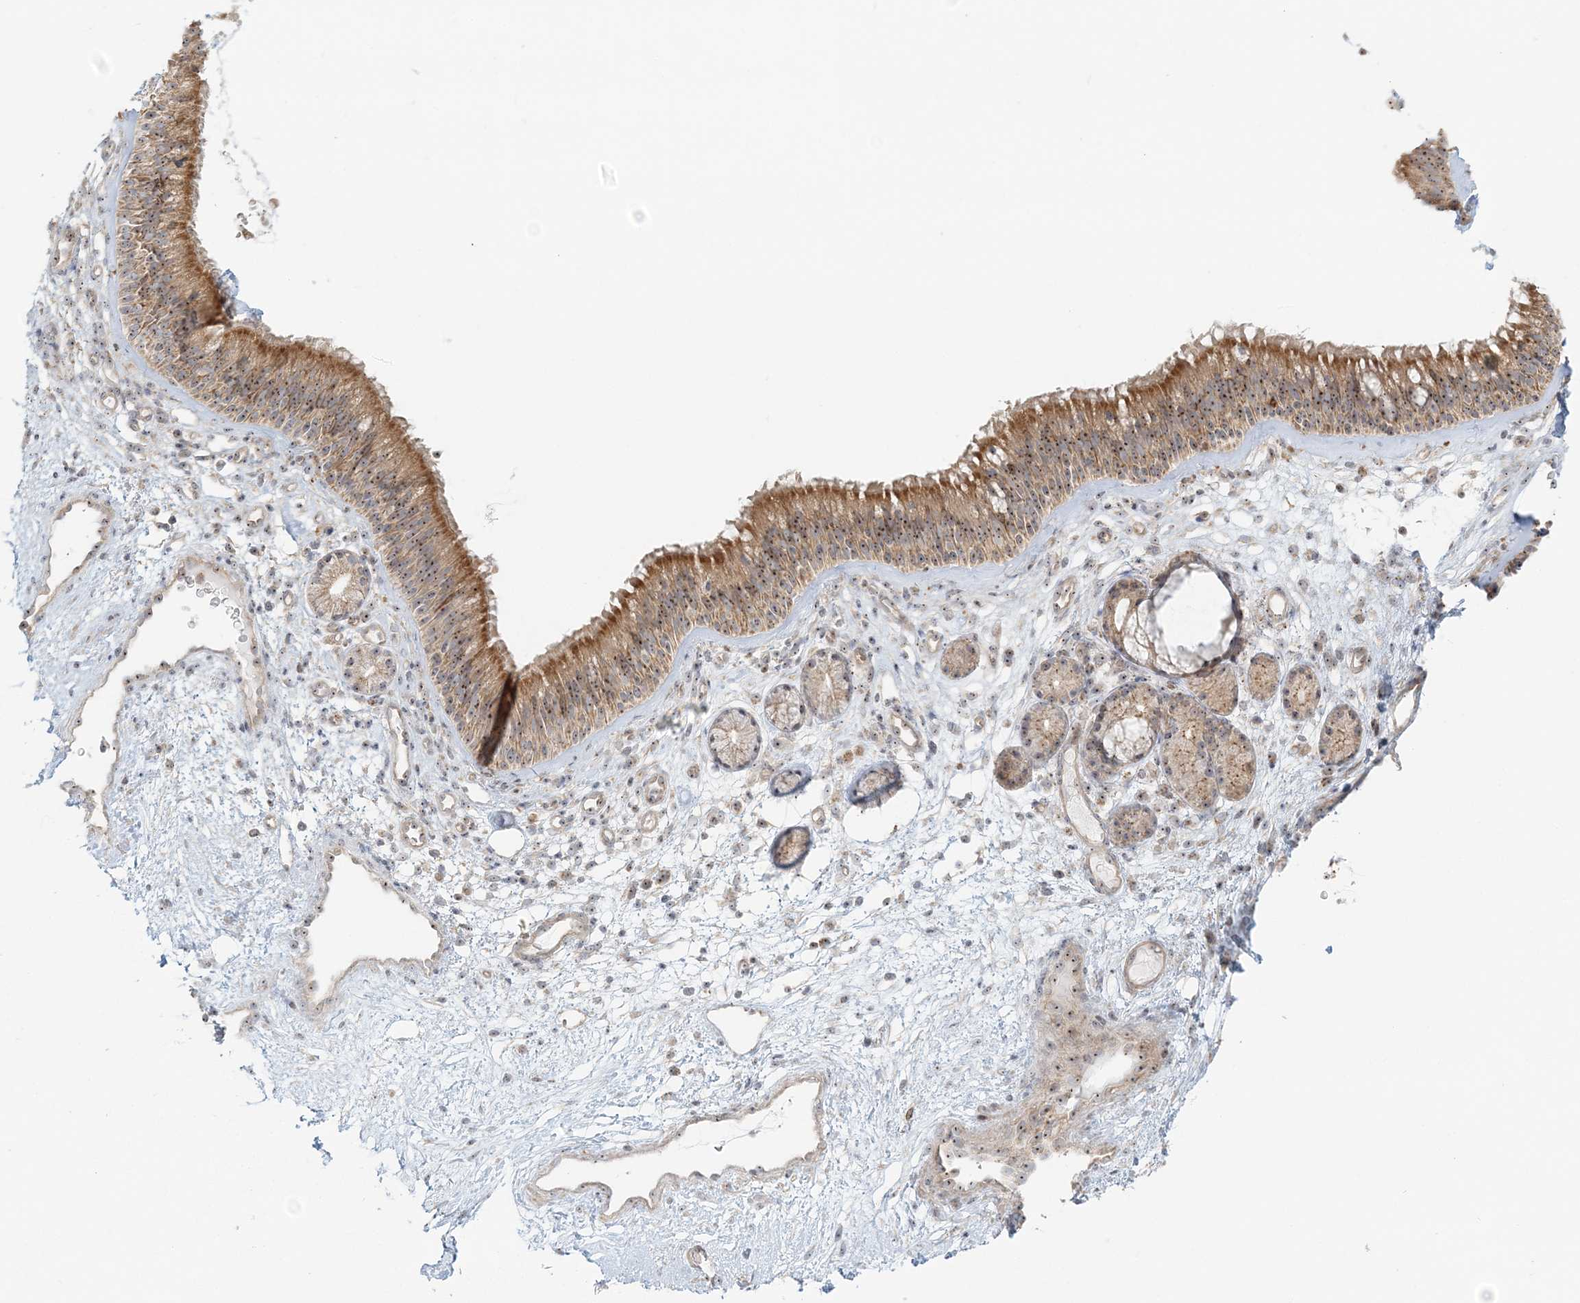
{"staining": {"intensity": "moderate", "quantity": ">75%", "location": "cytoplasmic/membranous,nuclear"}, "tissue": "nasopharynx", "cell_type": "Respiratory epithelial cells", "image_type": "normal", "snomed": [{"axis": "morphology", "description": "Normal tissue, NOS"}, {"axis": "morphology", "description": "Inflammation, NOS"}, {"axis": "morphology", "description": "Malignant melanoma, Metastatic site"}, {"axis": "topography", "description": "Nasopharynx"}], "caption": "Nasopharynx stained with immunohistochemistry demonstrates moderate cytoplasmic/membranous,nuclear staining in approximately >75% of respiratory epithelial cells.", "gene": "UBE2F", "patient": {"sex": "male", "age": 70}}